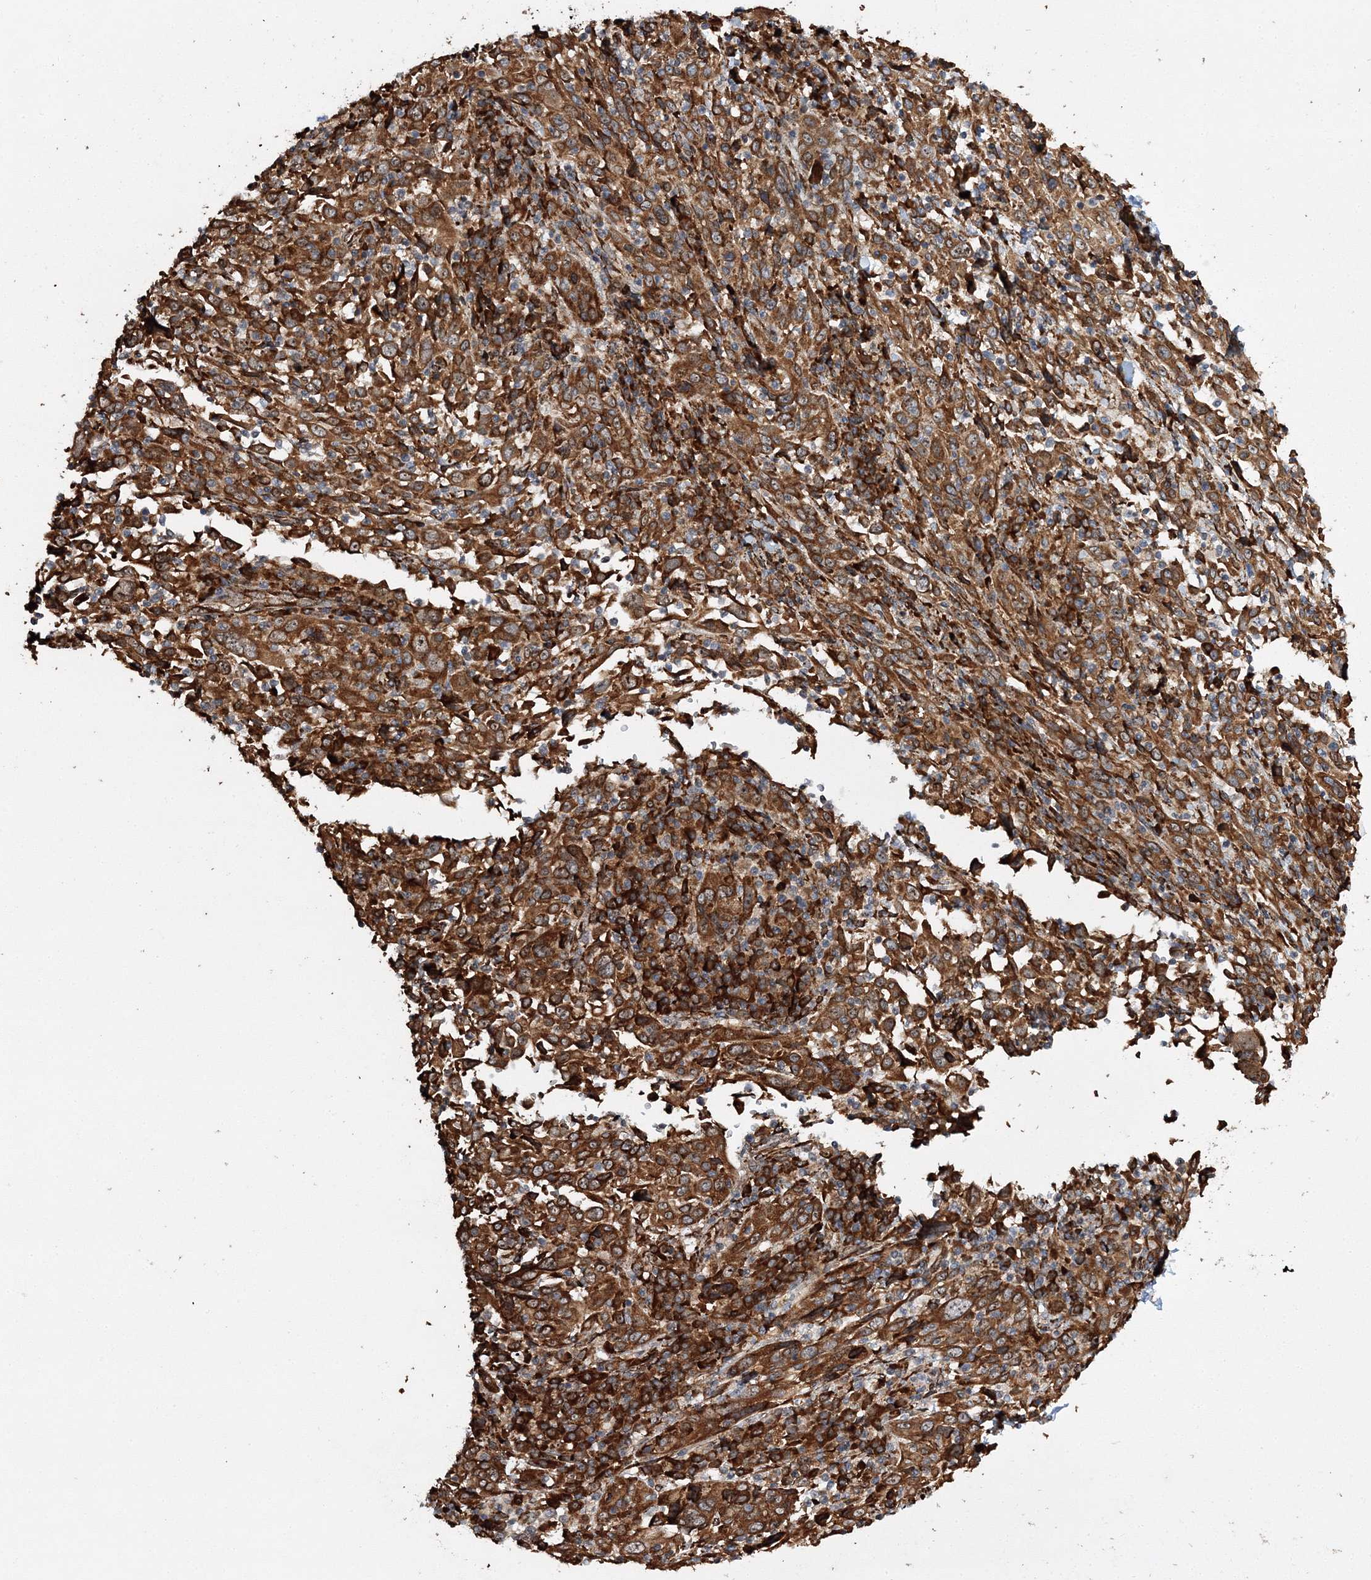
{"staining": {"intensity": "strong", "quantity": ">75%", "location": "cytoplasmic/membranous"}, "tissue": "cervical cancer", "cell_type": "Tumor cells", "image_type": "cancer", "snomed": [{"axis": "morphology", "description": "Squamous cell carcinoma, NOS"}, {"axis": "topography", "description": "Cervix"}], "caption": "There is high levels of strong cytoplasmic/membranous expression in tumor cells of cervical cancer (squamous cell carcinoma), as demonstrated by immunohistochemical staining (brown color).", "gene": "SCRN3", "patient": {"sex": "female", "age": 46}}